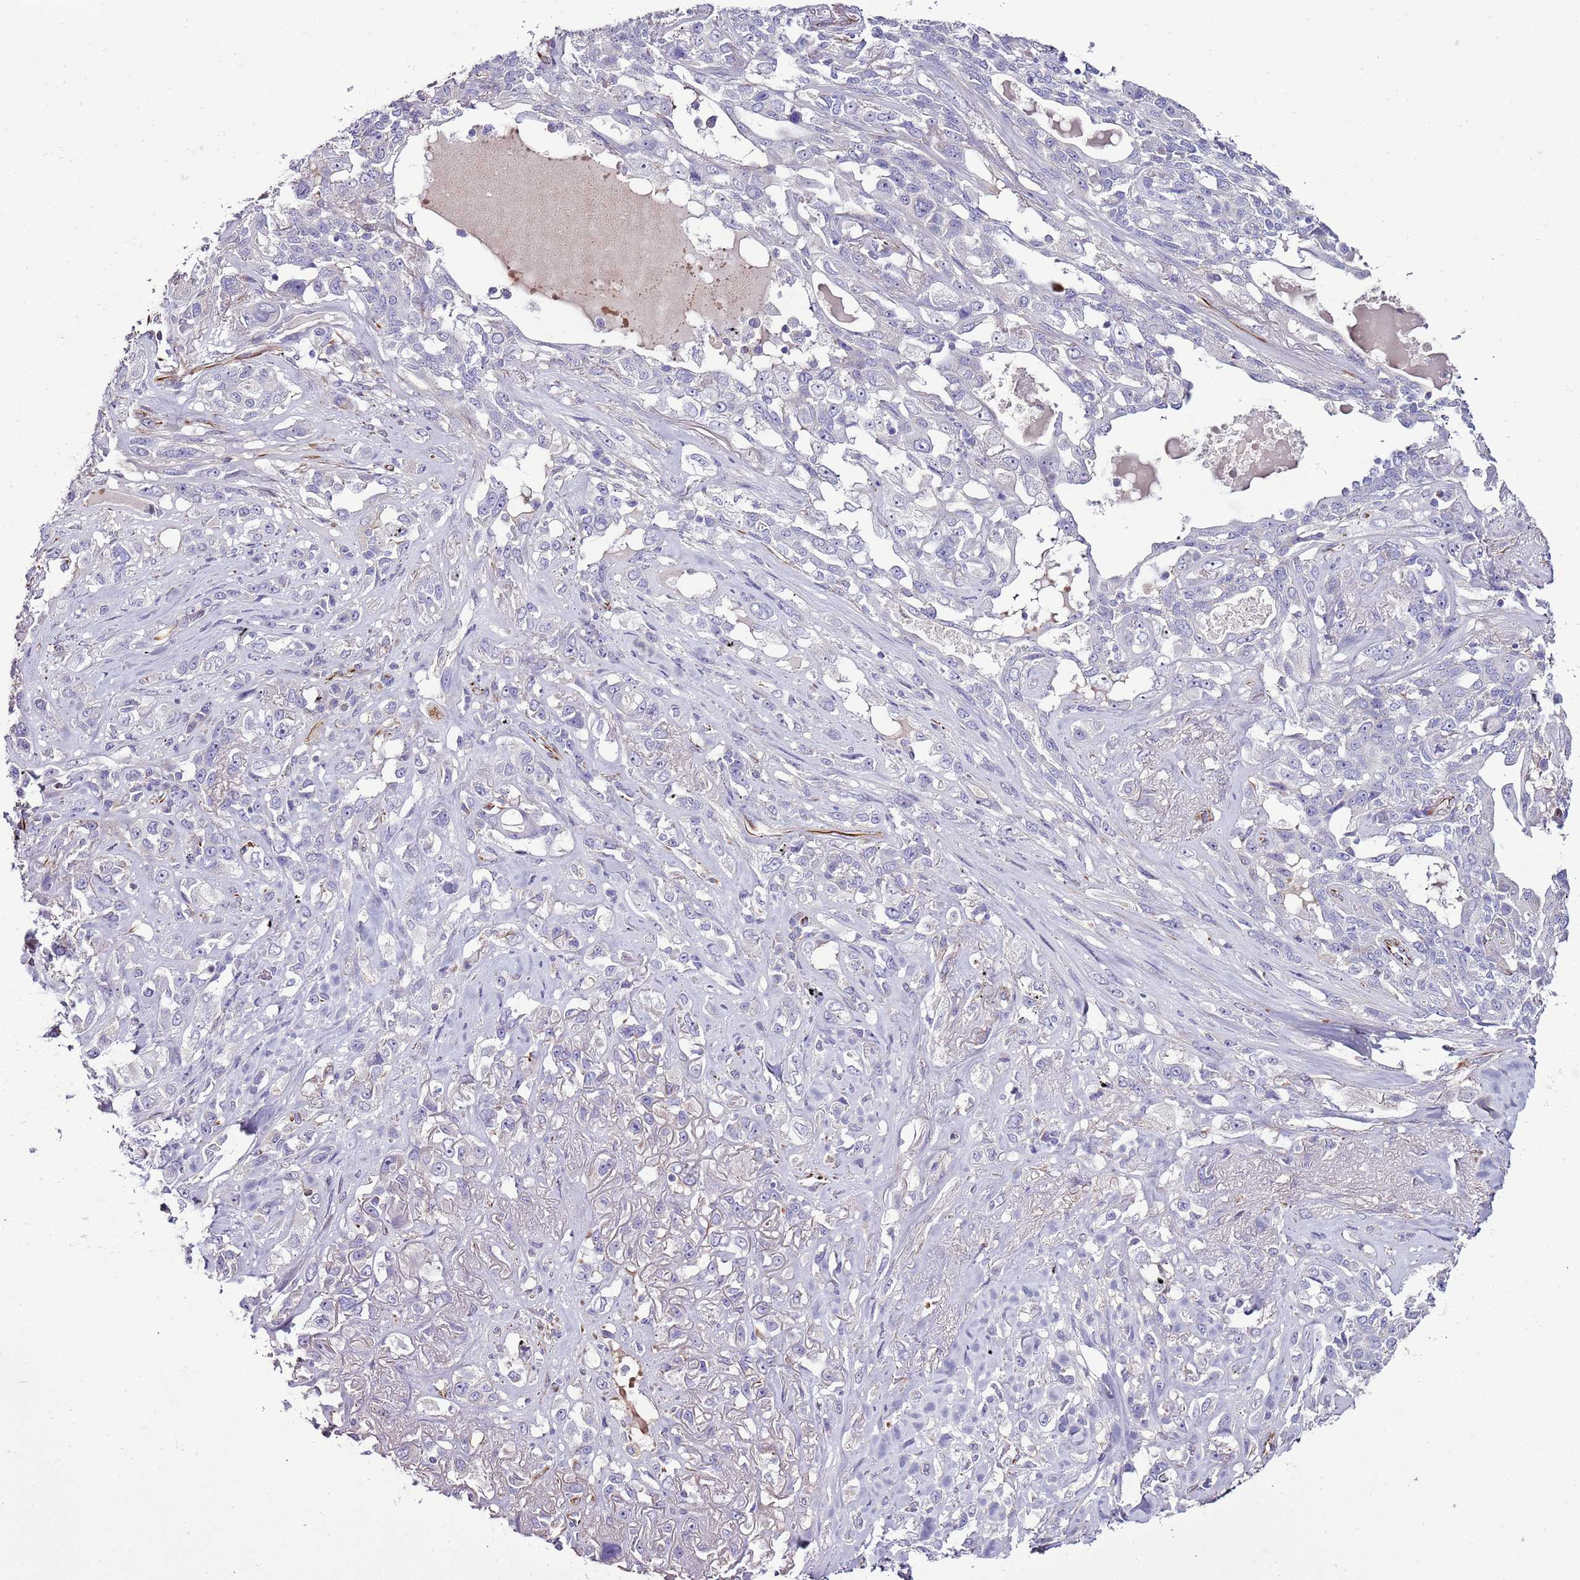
{"staining": {"intensity": "negative", "quantity": "none", "location": "none"}, "tissue": "lung cancer", "cell_type": "Tumor cells", "image_type": "cancer", "snomed": [{"axis": "morphology", "description": "Squamous cell carcinoma, NOS"}, {"axis": "topography", "description": "Lung"}], "caption": "Protein analysis of lung cancer reveals no significant expression in tumor cells.", "gene": "ZNF786", "patient": {"sex": "female", "age": 70}}